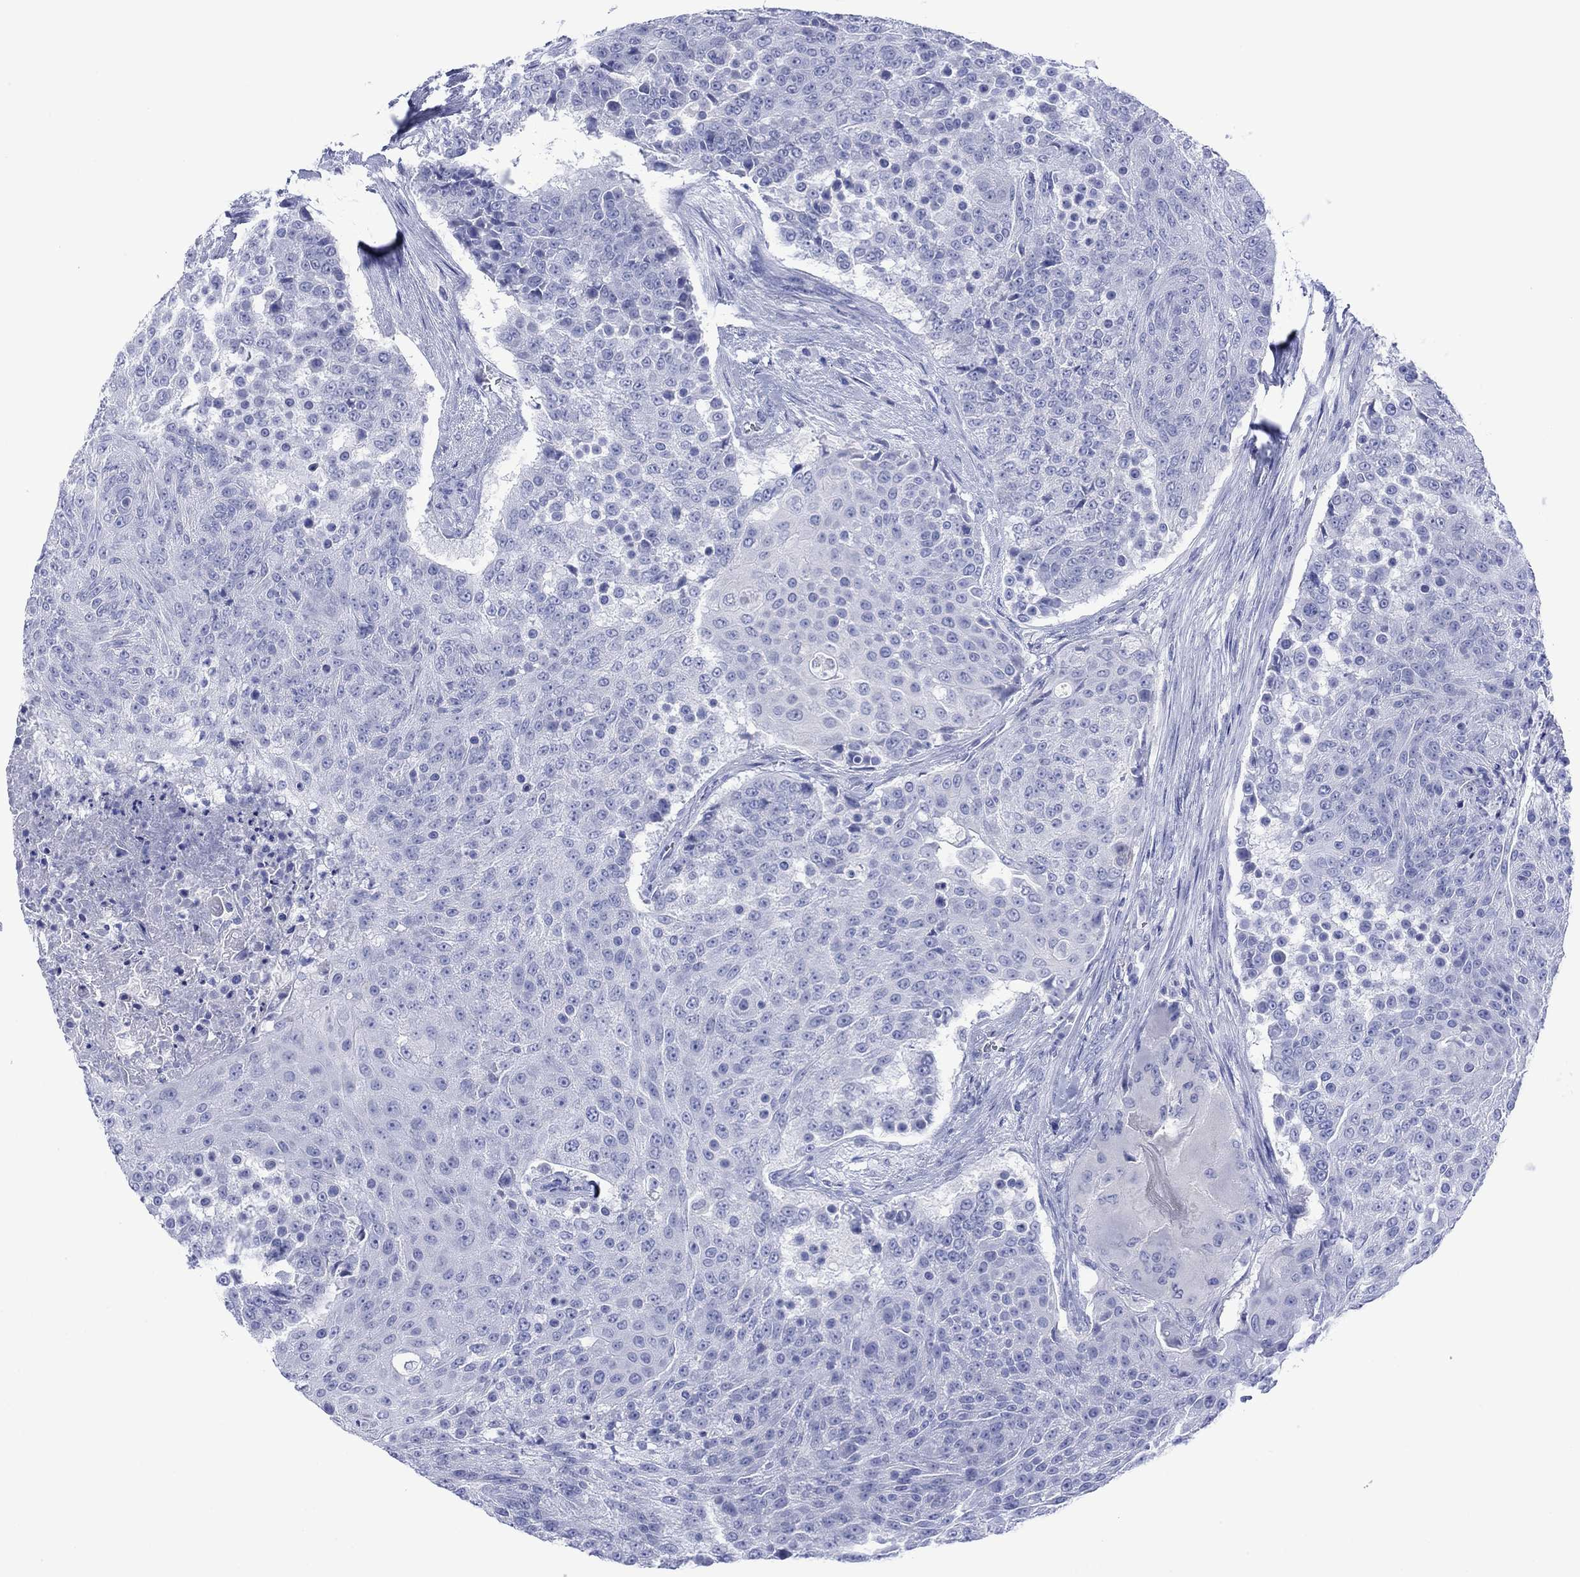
{"staining": {"intensity": "negative", "quantity": "none", "location": "none"}, "tissue": "urothelial cancer", "cell_type": "Tumor cells", "image_type": "cancer", "snomed": [{"axis": "morphology", "description": "Urothelial carcinoma, High grade"}, {"axis": "topography", "description": "Urinary bladder"}], "caption": "Immunohistochemistry (IHC) histopathology image of high-grade urothelial carcinoma stained for a protein (brown), which shows no staining in tumor cells.", "gene": "MLANA", "patient": {"sex": "female", "age": 63}}